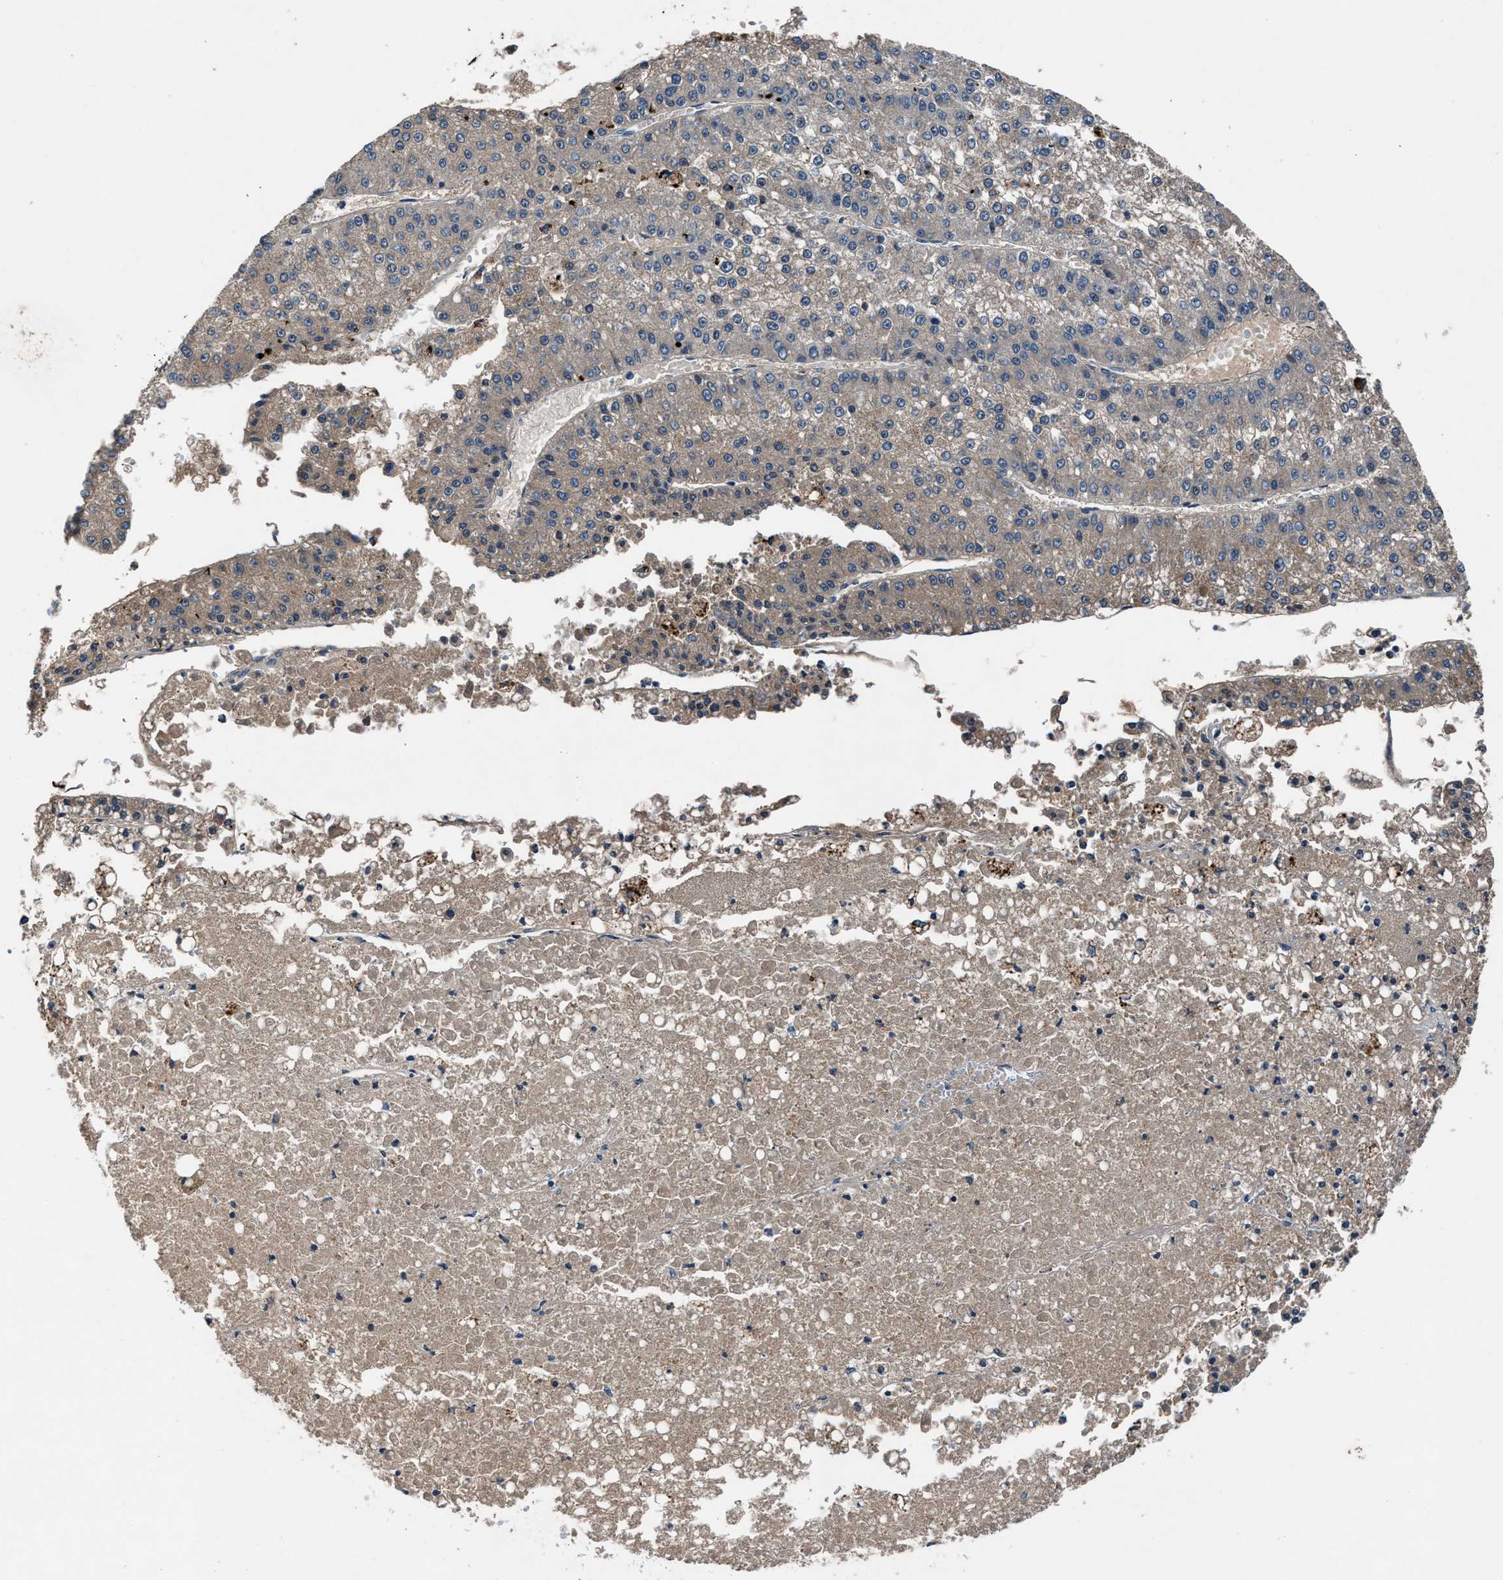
{"staining": {"intensity": "moderate", "quantity": "25%-75%", "location": "cytoplasmic/membranous"}, "tissue": "liver cancer", "cell_type": "Tumor cells", "image_type": "cancer", "snomed": [{"axis": "morphology", "description": "Carcinoma, Hepatocellular, NOS"}, {"axis": "topography", "description": "Liver"}], "caption": "Tumor cells exhibit moderate cytoplasmic/membranous expression in approximately 25%-75% of cells in hepatocellular carcinoma (liver).", "gene": "PRXL2C", "patient": {"sex": "female", "age": 73}}